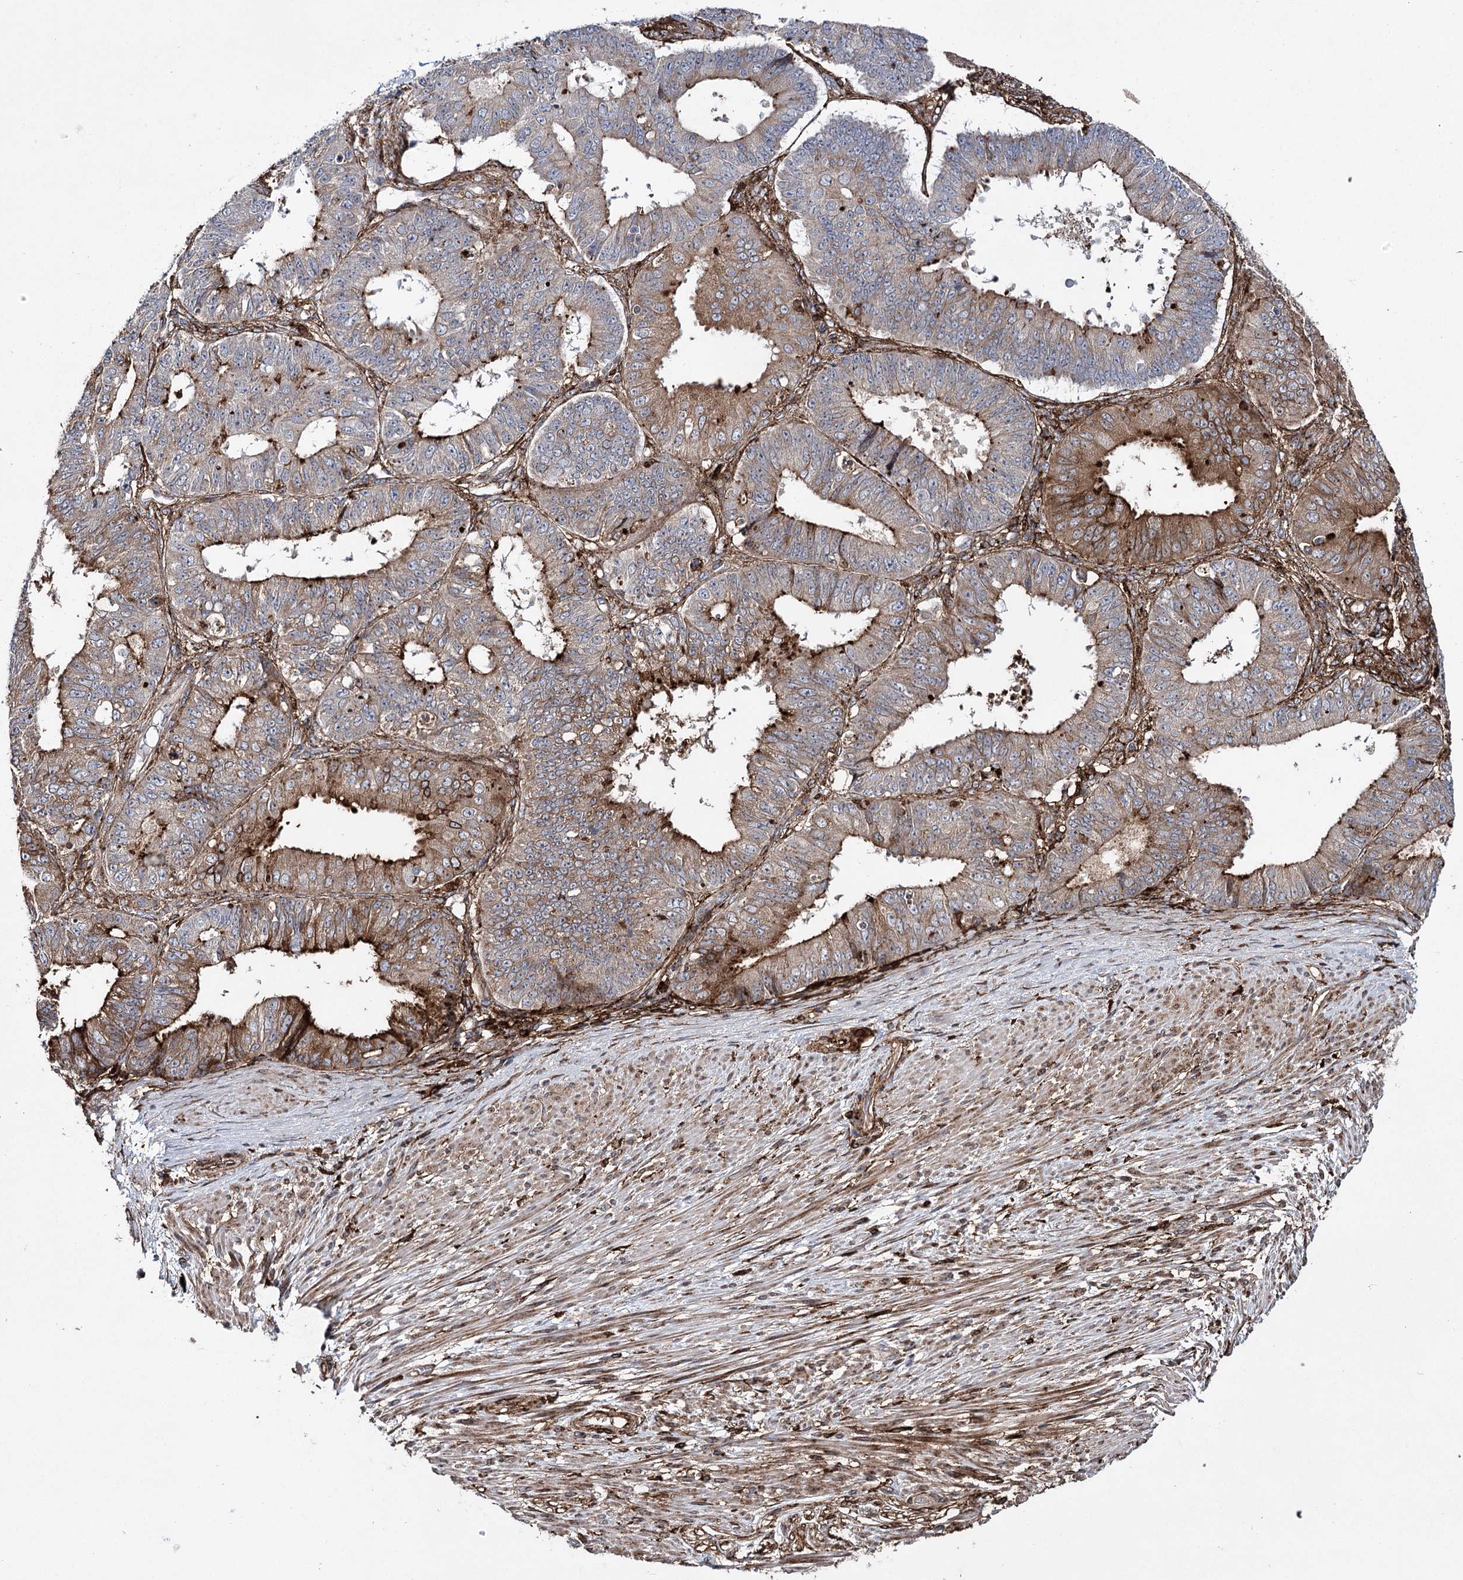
{"staining": {"intensity": "moderate", "quantity": "25%-75%", "location": "cytoplasmic/membranous"}, "tissue": "ovarian cancer", "cell_type": "Tumor cells", "image_type": "cancer", "snomed": [{"axis": "morphology", "description": "Carcinoma, endometroid"}, {"axis": "topography", "description": "Appendix"}, {"axis": "topography", "description": "Ovary"}], "caption": "High-magnification brightfield microscopy of ovarian cancer (endometroid carcinoma) stained with DAB (3,3'-diaminobenzidine) (brown) and counterstained with hematoxylin (blue). tumor cells exhibit moderate cytoplasmic/membranous positivity is appreciated in about25%-75% of cells.", "gene": "DCUN1D4", "patient": {"sex": "female", "age": 42}}